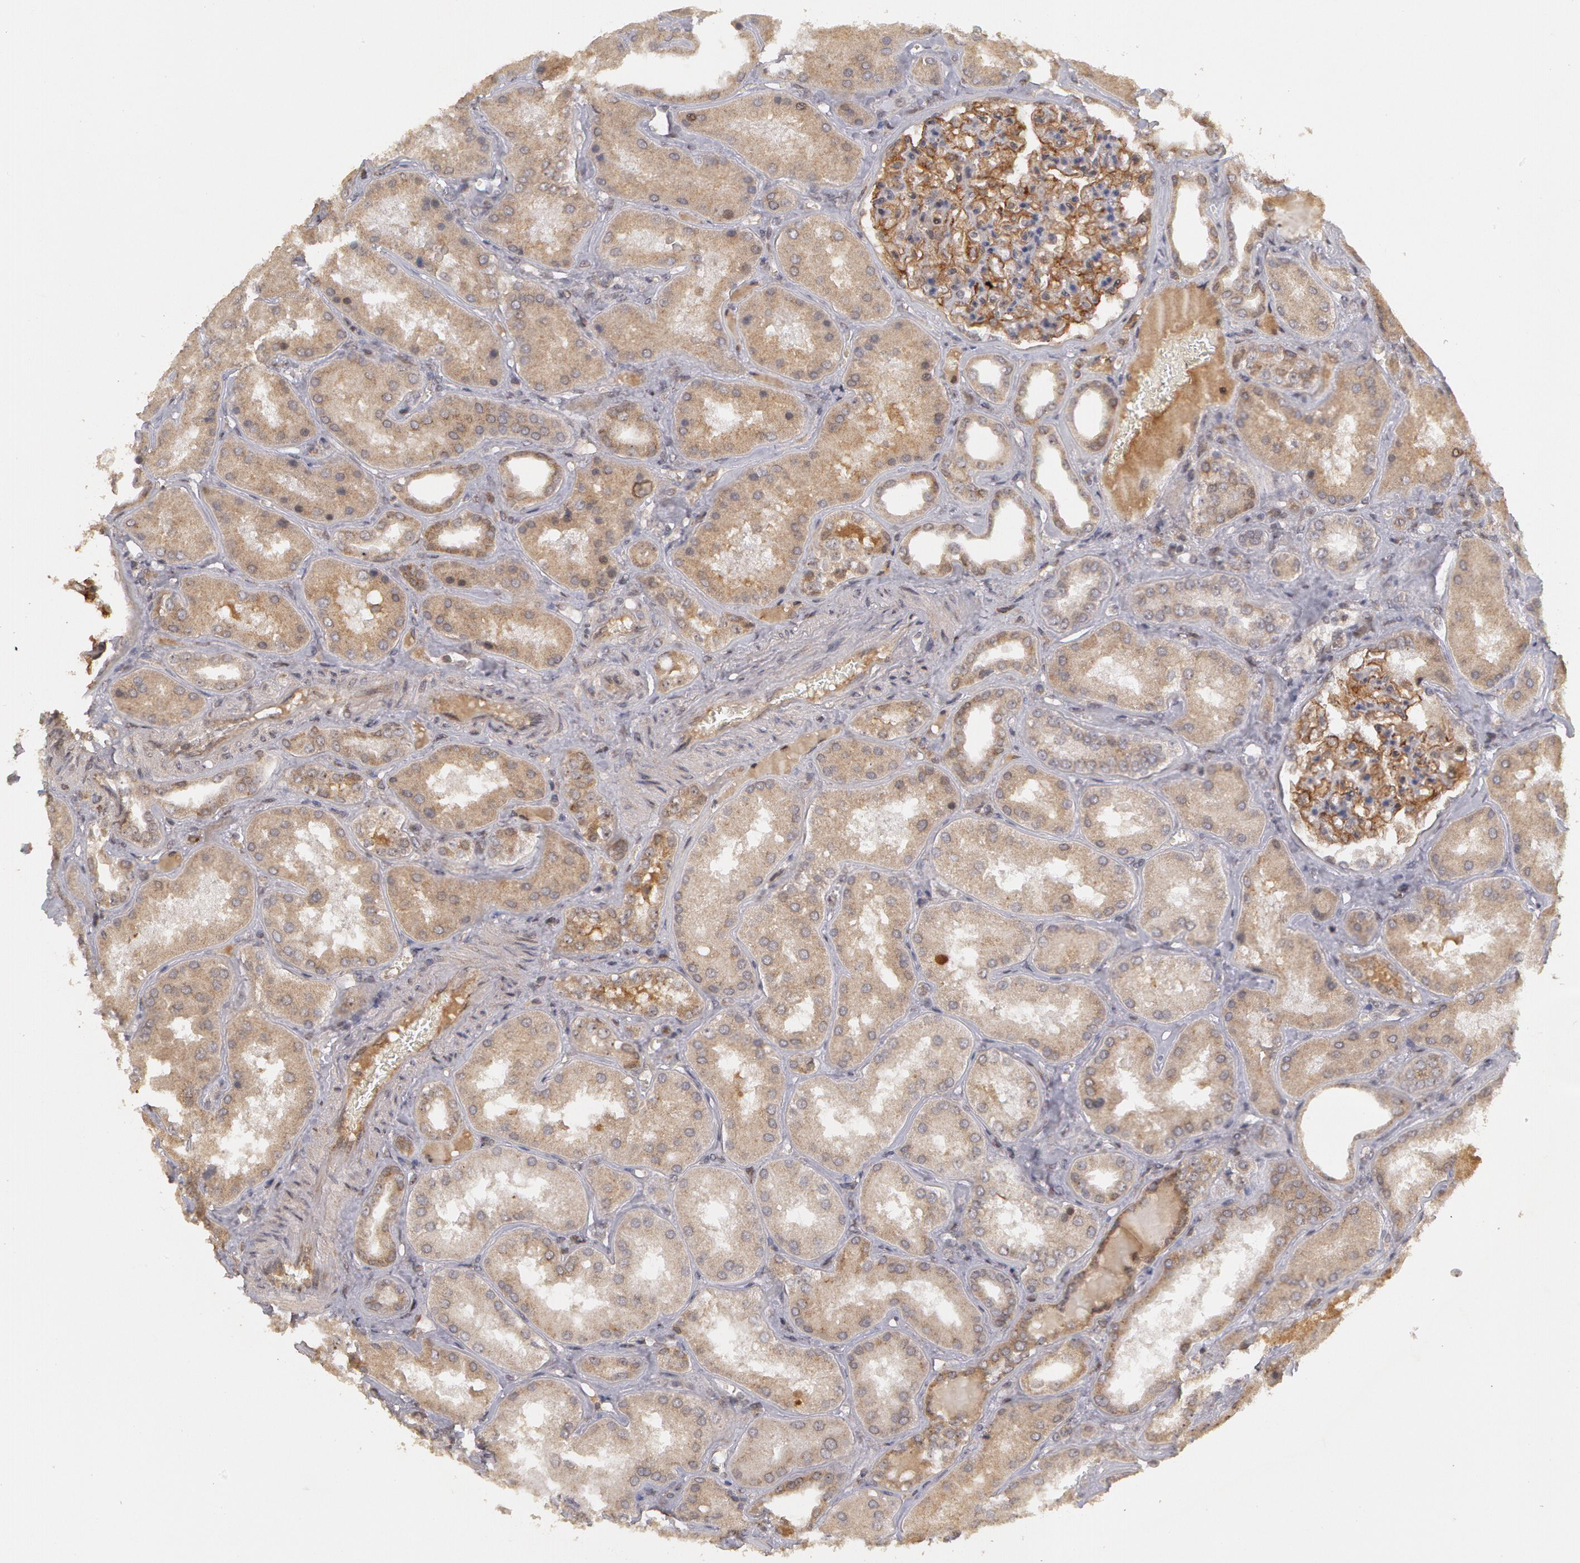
{"staining": {"intensity": "moderate", "quantity": ">75%", "location": "cytoplasmic/membranous"}, "tissue": "kidney", "cell_type": "Cells in glomeruli", "image_type": "normal", "snomed": [{"axis": "morphology", "description": "Normal tissue, NOS"}, {"axis": "topography", "description": "Kidney"}], "caption": "Protein staining reveals moderate cytoplasmic/membranous expression in approximately >75% of cells in glomeruli in unremarkable kidney. The protein is stained brown, and the nuclei are stained in blue (DAB (3,3'-diaminobenzidine) IHC with brightfield microscopy, high magnification).", "gene": "STX5", "patient": {"sex": "female", "age": 56}}